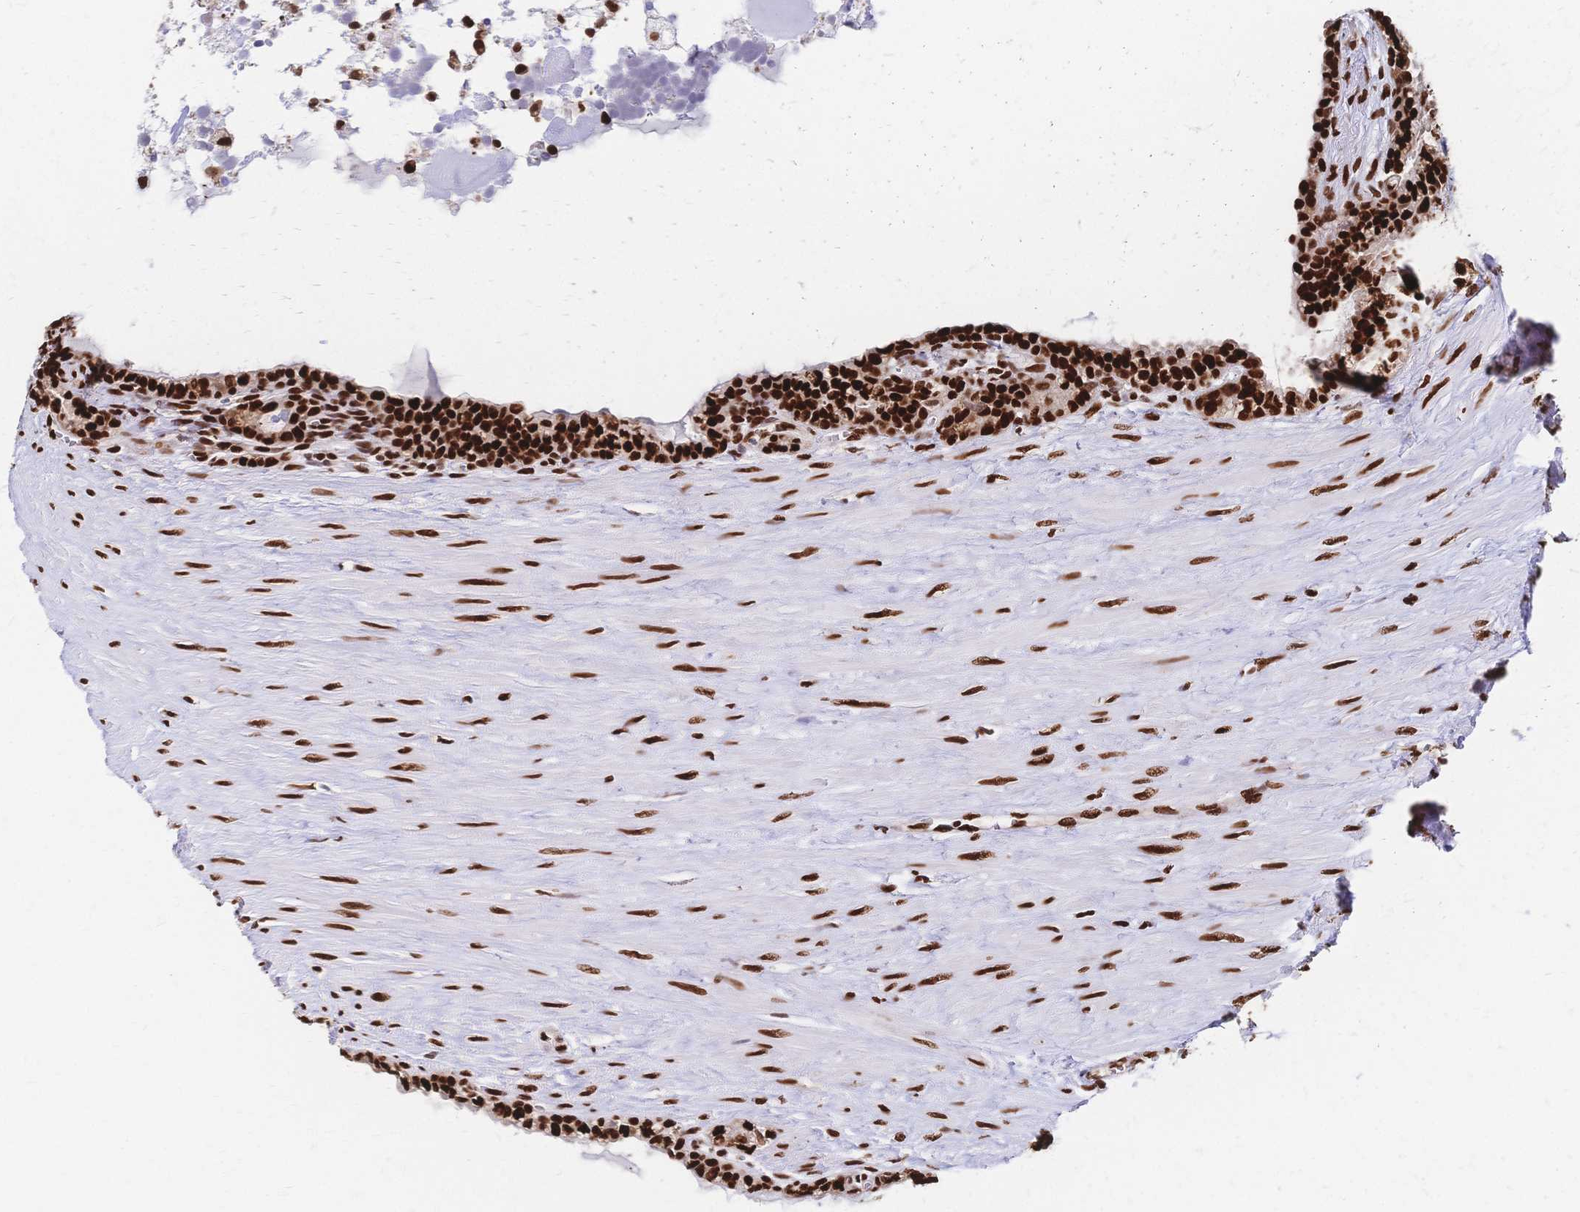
{"staining": {"intensity": "strong", "quantity": ">75%", "location": "nuclear"}, "tissue": "seminal vesicle", "cell_type": "Glandular cells", "image_type": "normal", "snomed": [{"axis": "morphology", "description": "Normal tissue, NOS"}, {"axis": "topography", "description": "Seminal veicle"}], "caption": "Strong nuclear protein positivity is identified in approximately >75% of glandular cells in seminal vesicle.", "gene": "HDGF", "patient": {"sex": "male", "age": 76}}